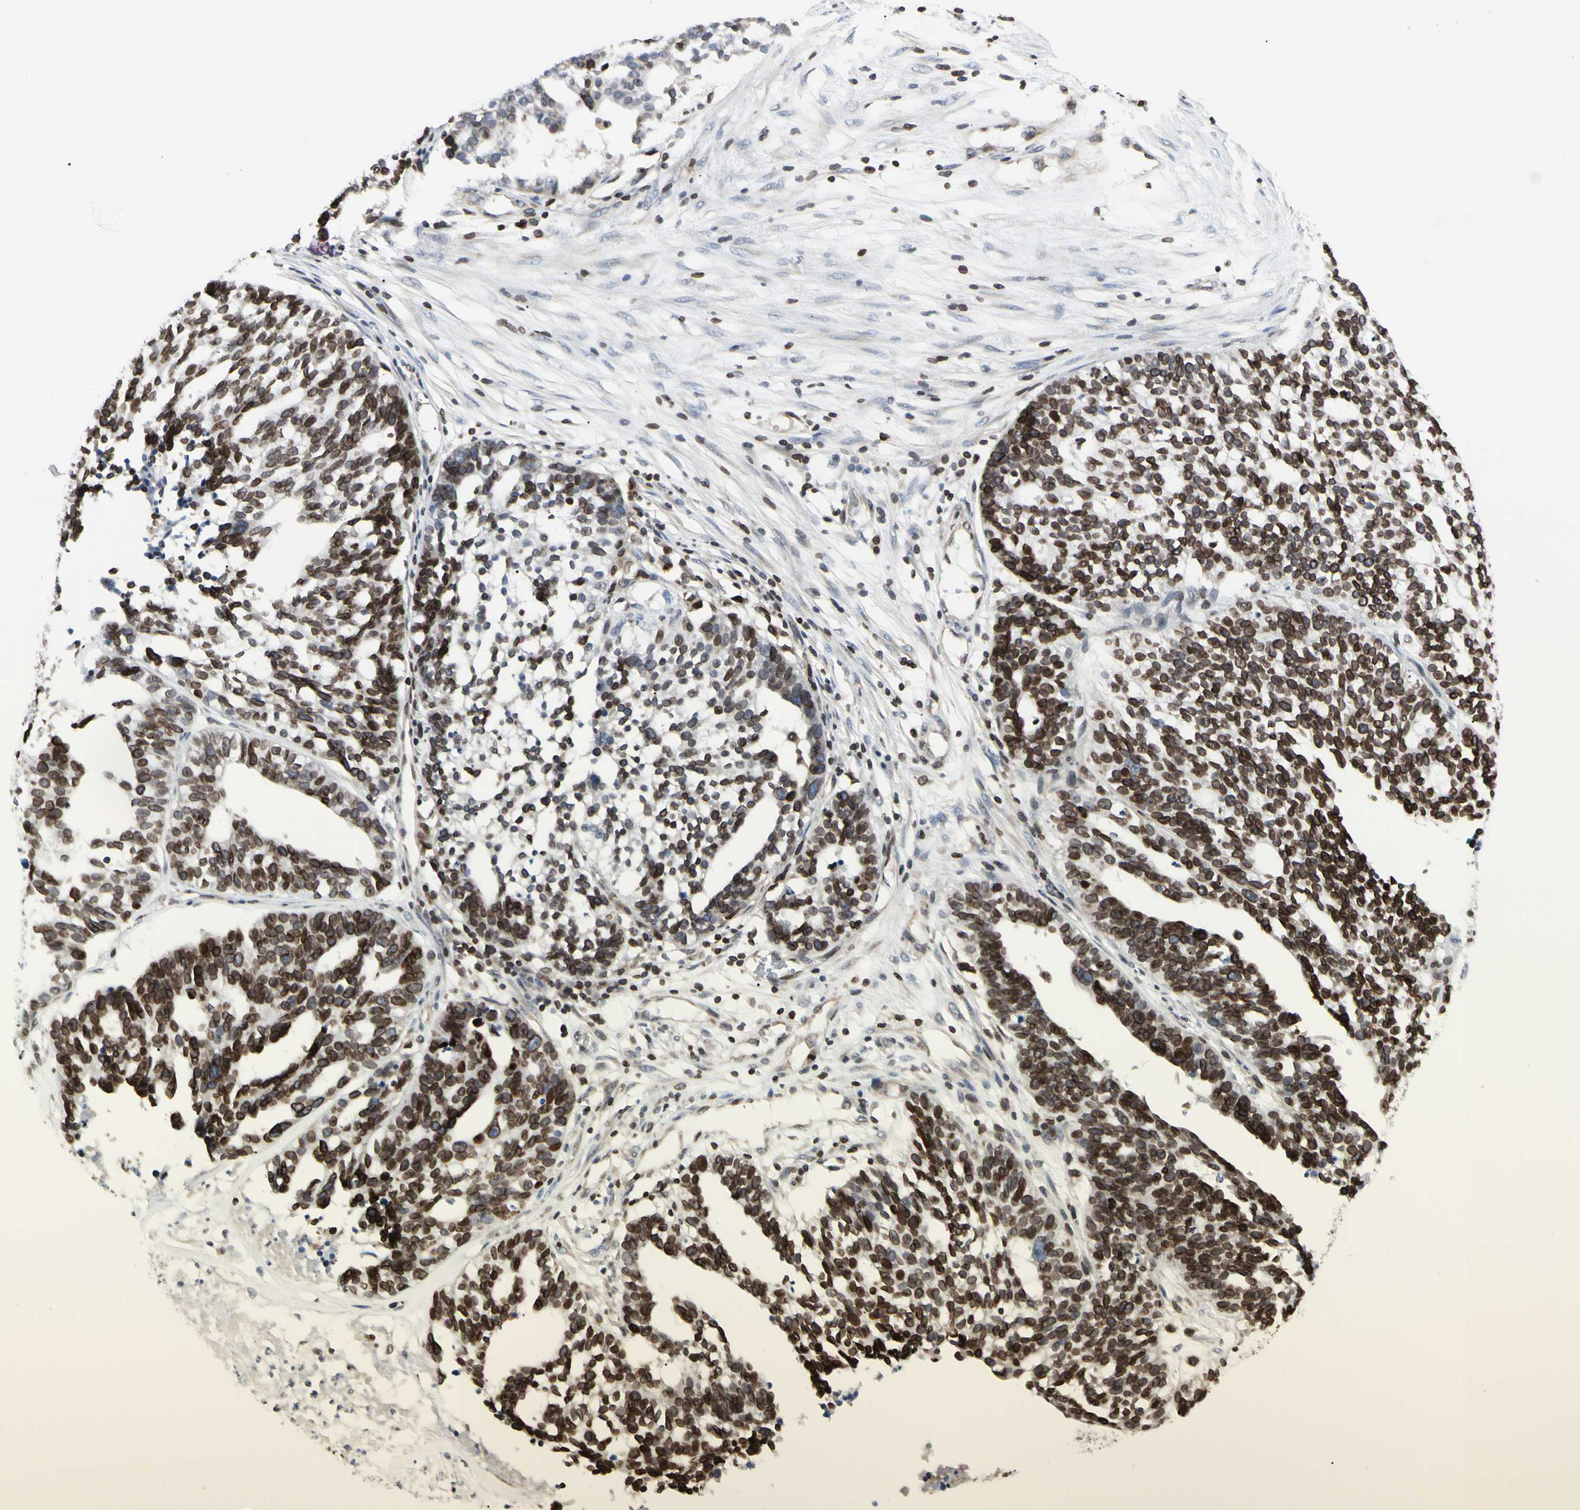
{"staining": {"intensity": "strong", "quantity": ">75%", "location": "cytoplasmic/membranous,nuclear"}, "tissue": "ovarian cancer", "cell_type": "Tumor cells", "image_type": "cancer", "snomed": [{"axis": "morphology", "description": "Cystadenocarcinoma, serous, NOS"}, {"axis": "topography", "description": "Ovary"}], "caption": "Brown immunohistochemical staining in human ovarian cancer (serous cystadenocarcinoma) exhibits strong cytoplasmic/membranous and nuclear expression in approximately >75% of tumor cells. The staining was performed using DAB, with brown indicating positive protein expression. Nuclei are stained blue with hematoxylin.", "gene": "TMPO", "patient": {"sex": "female", "age": 59}}